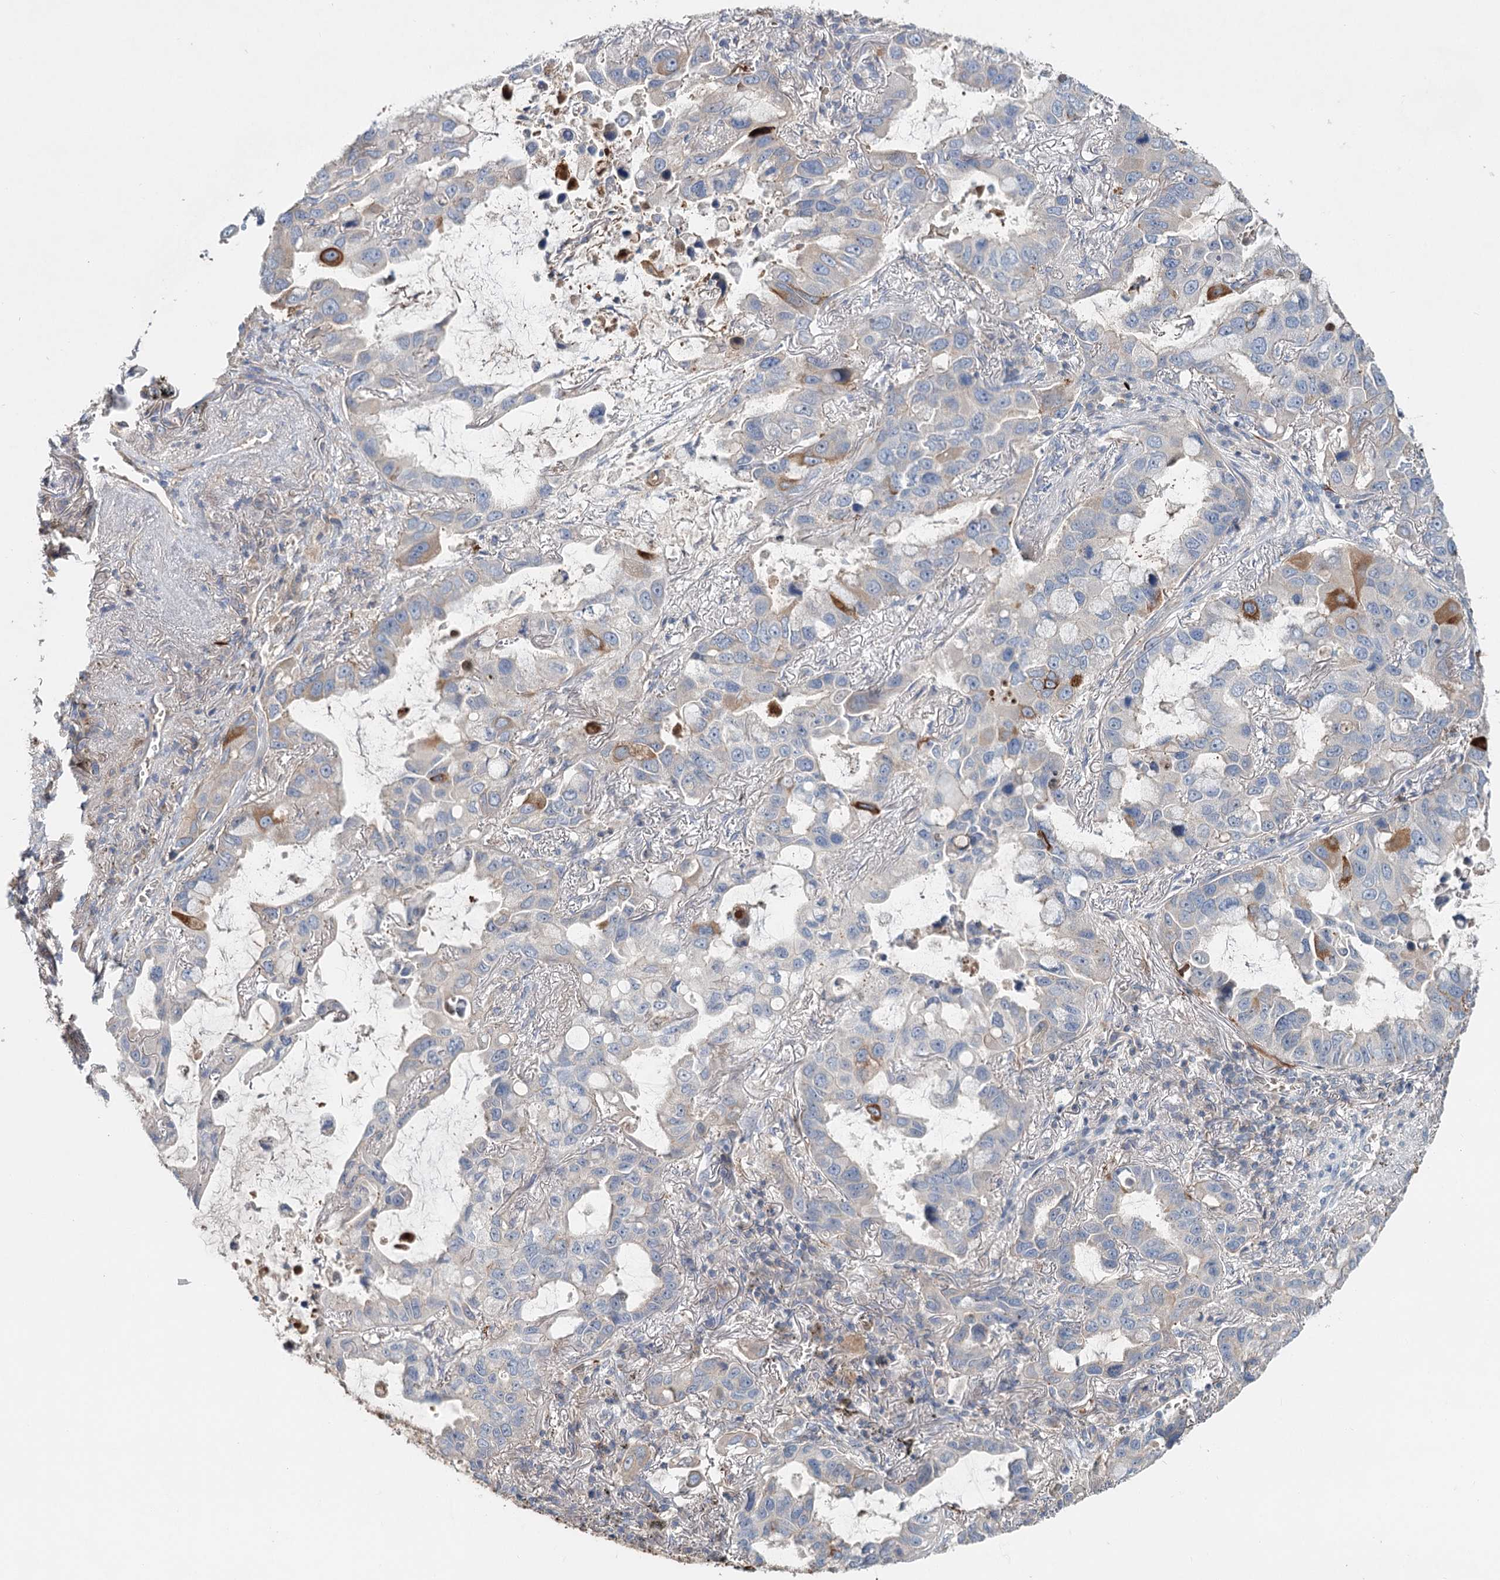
{"staining": {"intensity": "moderate", "quantity": "<25%", "location": "cytoplasmic/membranous"}, "tissue": "lung cancer", "cell_type": "Tumor cells", "image_type": "cancer", "snomed": [{"axis": "morphology", "description": "Adenocarcinoma, NOS"}, {"axis": "topography", "description": "Lung"}], "caption": "Human lung cancer stained with a protein marker demonstrates moderate staining in tumor cells.", "gene": "ALKBH8", "patient": {"sex": "male", "age": 64}}